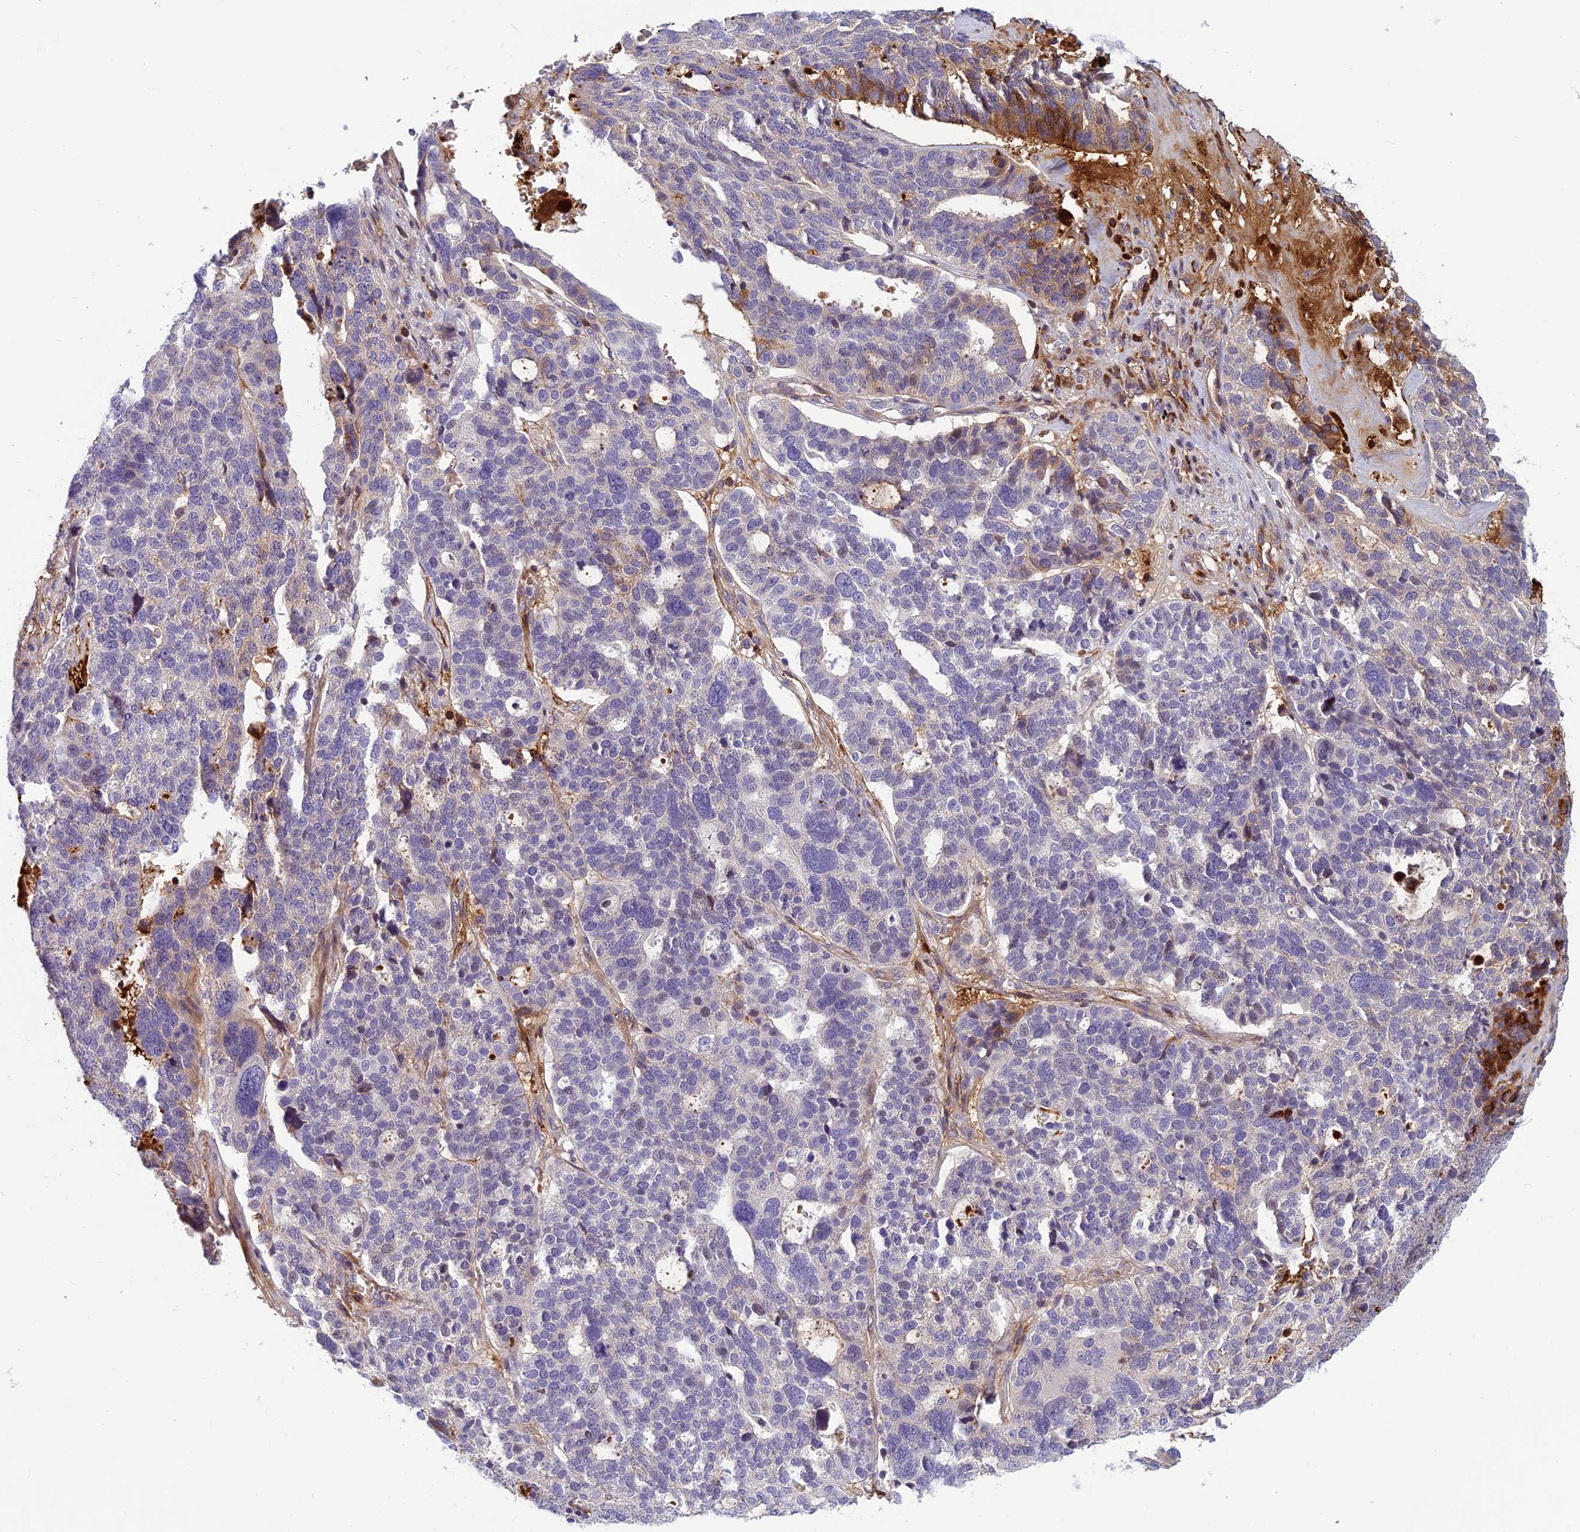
{"staining": {"intensity": "moderate", "quantity": "<25%", "location": "cytoplasmic/membranous"}, "tissue": "ovarian cancer", "cell_type": "Tumor cells", "image_type": "cancer", "snomed": [{"axis": "morphology", "description": "Cystadenocarcinoma, serous, NOS"}, {"axis": "topography", "description": "Ovary"}], "caption": "Immunohistochemical staining of human ovarian cancer (serous cystadenocarcinoma) reveals moderate cytoplasmic/membranous protein expression in about <25% of tumor cells. The staining is performed using DAB brown chromogen to label protein expression. The nuclei are counter-stained blue using hematoxylin.", "gene": "CLEC11A", "patient": {"sex": "female", "age": 59}}